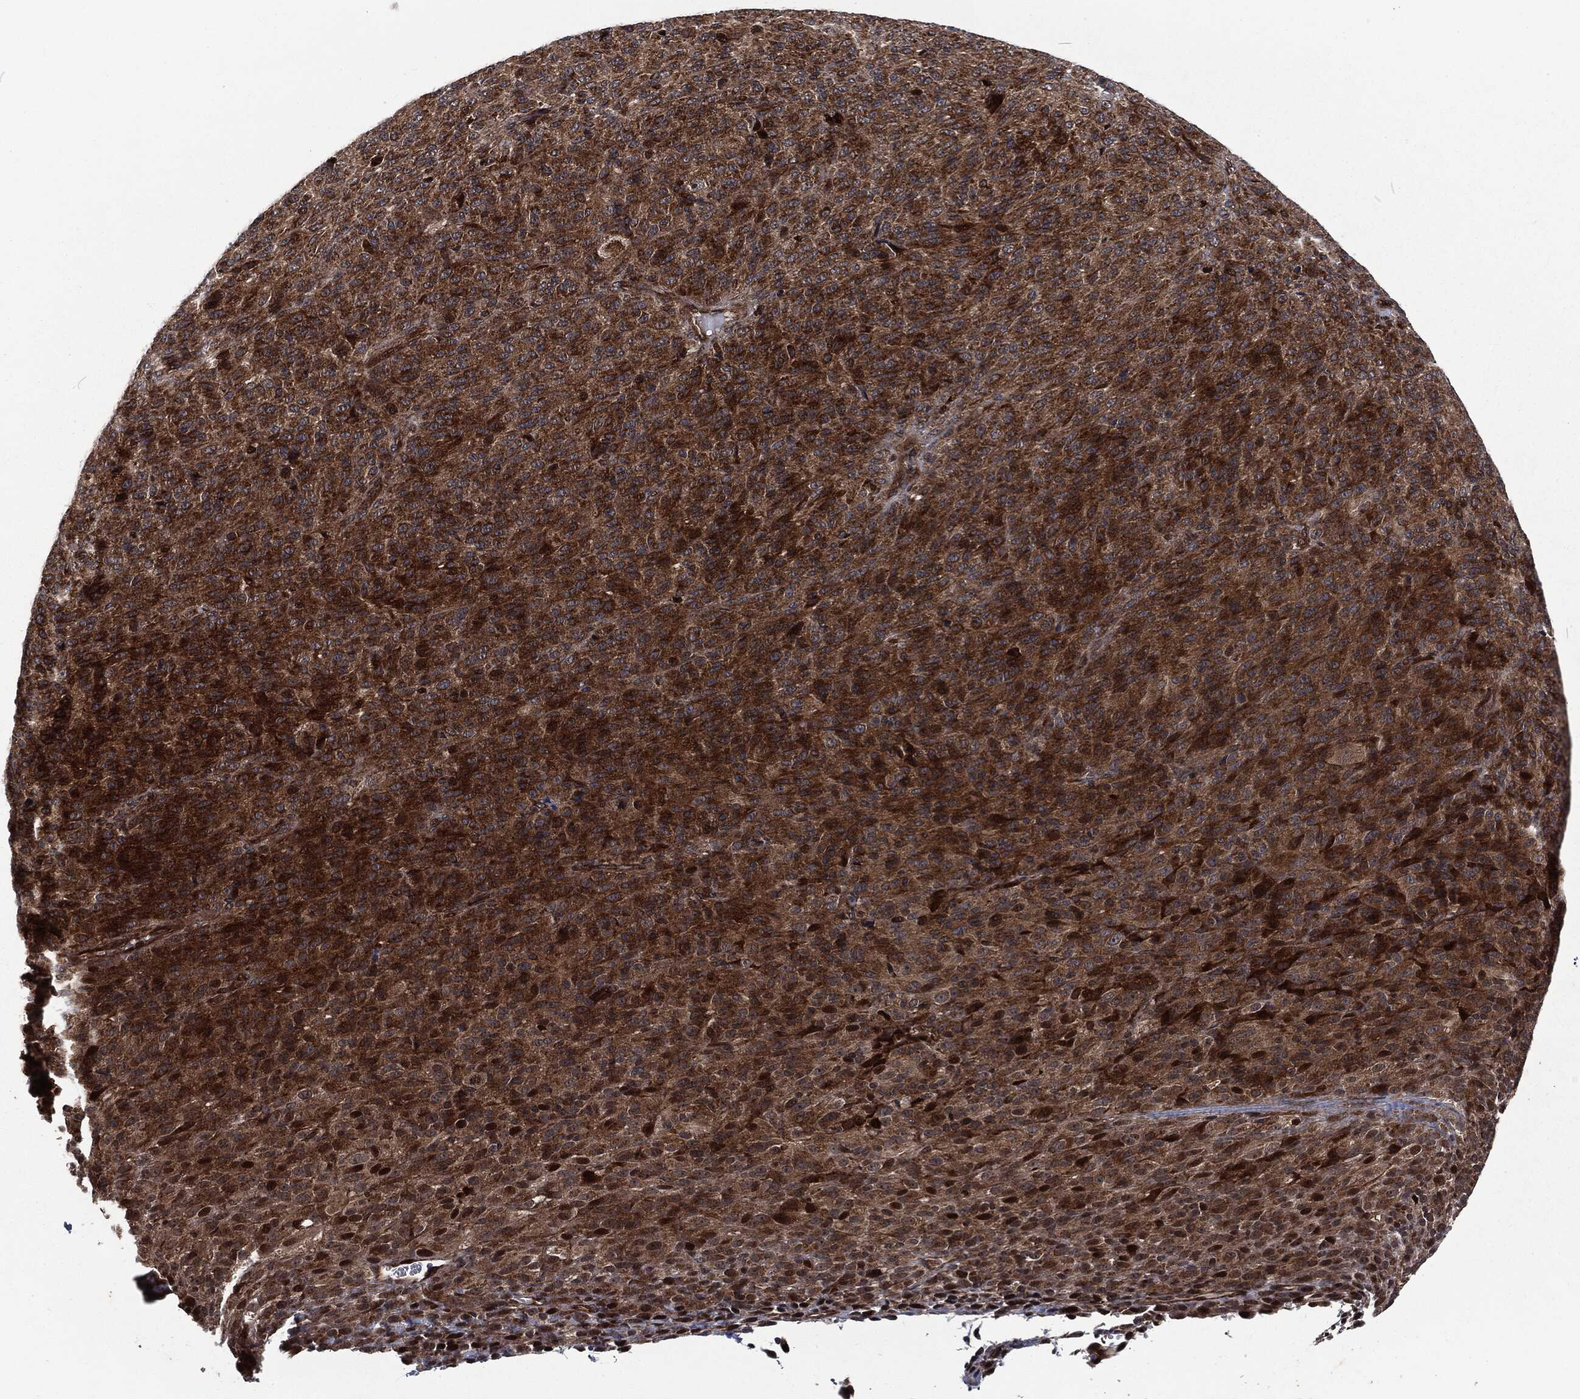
{"staining": {"intensity": "strong", "quantity": ">75%", "location": "cytoplasmic/membranous"}, "tissue": "melanoma", "cell_type": "Tumor cells", "image_type": "cancer", "snomed": [{"axis": "morphology", "description": "Malignant melanoma, Metastatic site"}, {"axis": "topography", "description": "Brain"}], "caption": "Immunohistochemistry (IHC) staining of malignant melanoma (metastatic site), which reveals high levels of strong cytoplasmic/membranous staining in approximately >75% of tumor cells indicating strong cytoplasmic/membranous protein expression. The staining was performed using DAB (brown) for protein detection and nuclei were counterstained in hematoxylin (blue).", "gene": "CMPK2", "patient": {"sex": "female", "age": 56}}